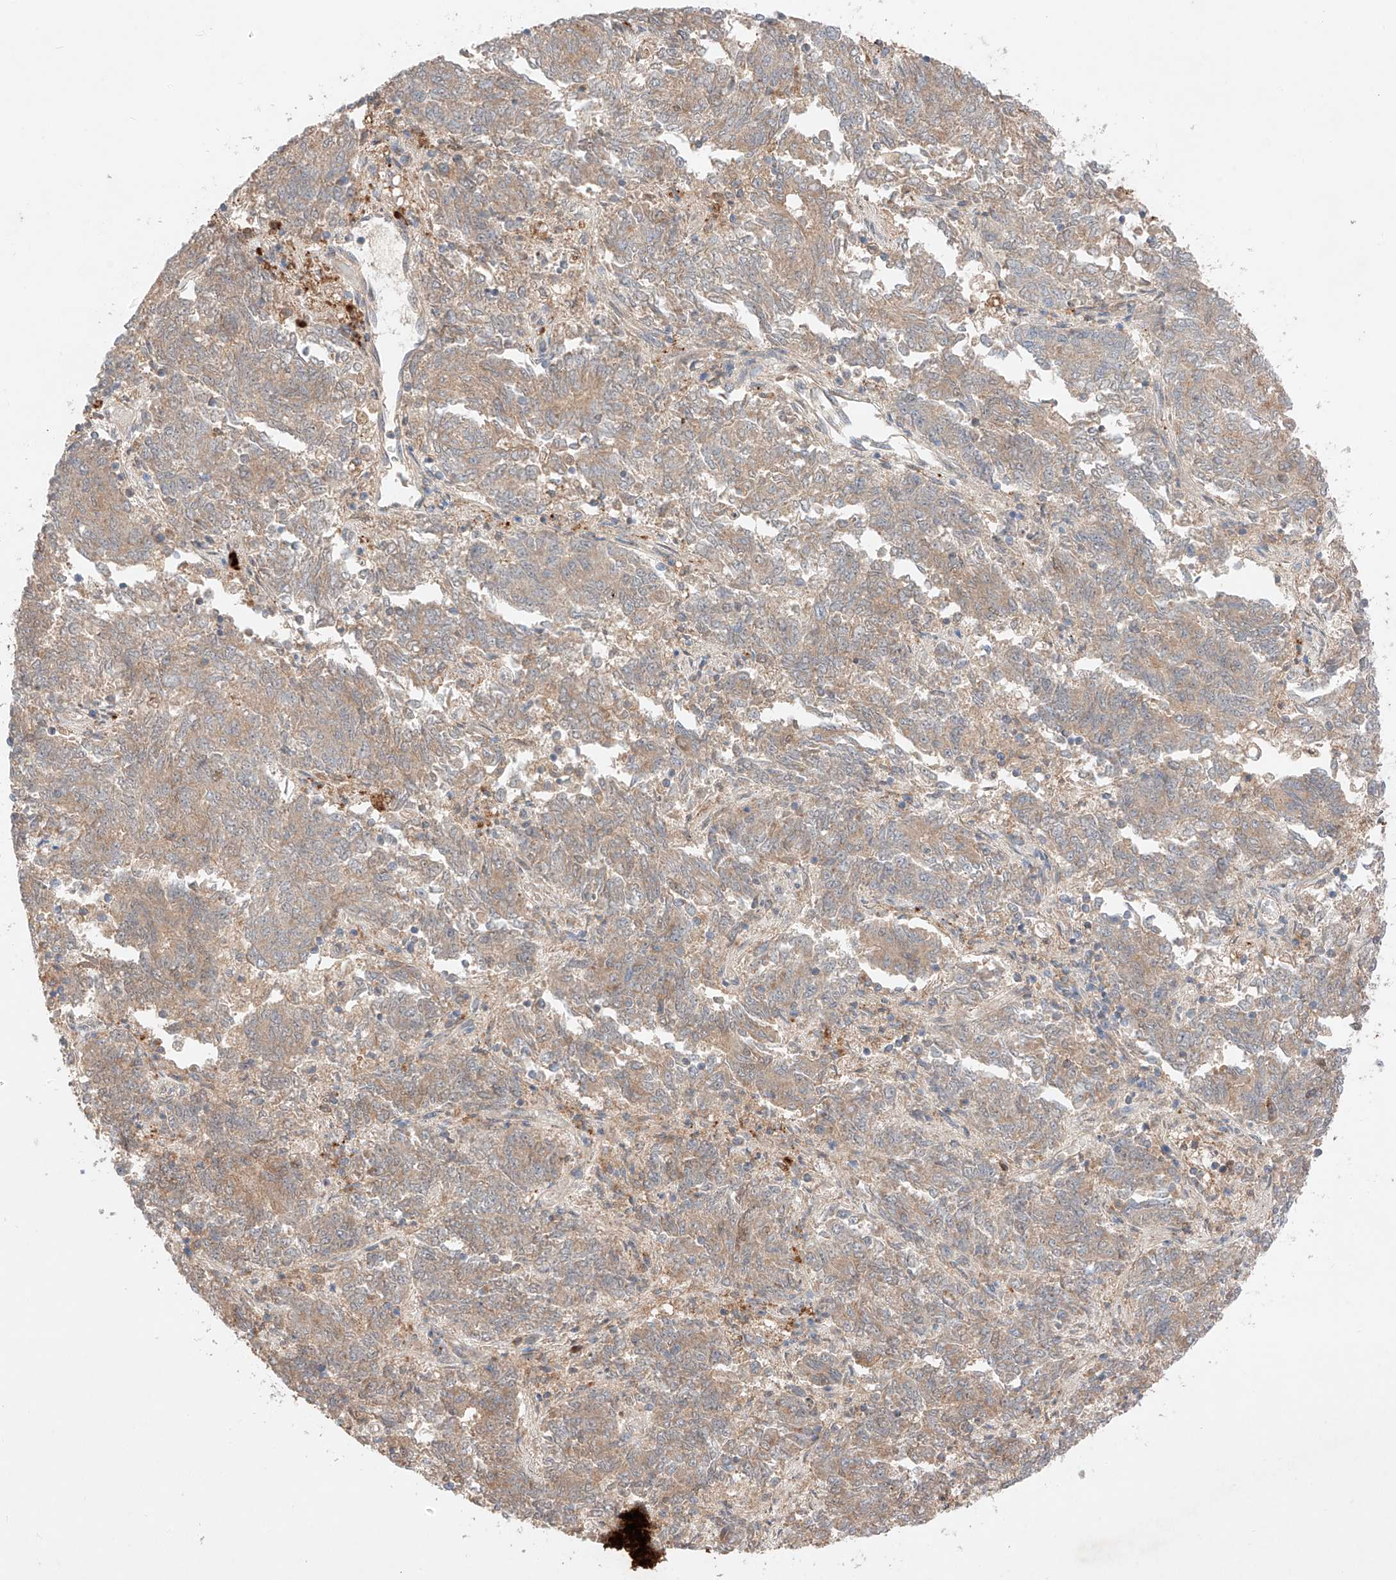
{"staining": {"intensity": "weak", "quantity": "25%-75%", "location": "cytoplasmic/membranous"}, "tissue": "endometrial cancer", "cell_type": "Tumor cells", "image_type": "cancer", "snomed": [{"axis": "morphology", "description": "Adenocarcinoma, NOS"}, {"axis": "topography", "description": "Endometrium"}], "caption": "The histopathology image shows a brown stain indicating the presence of a protein in the cytoplasmic/membranous of tumor cells in endometrial adenocarcinoma. The staining was performed using DAB (3,3'-diaminobenzidine) to visualize the protein expression in brown, while the nuclei were stained in blue with hematoxylin (Magnification: 20x).", "gene": "GCNT1", "patient": {"sex": "female", "age": 80}}